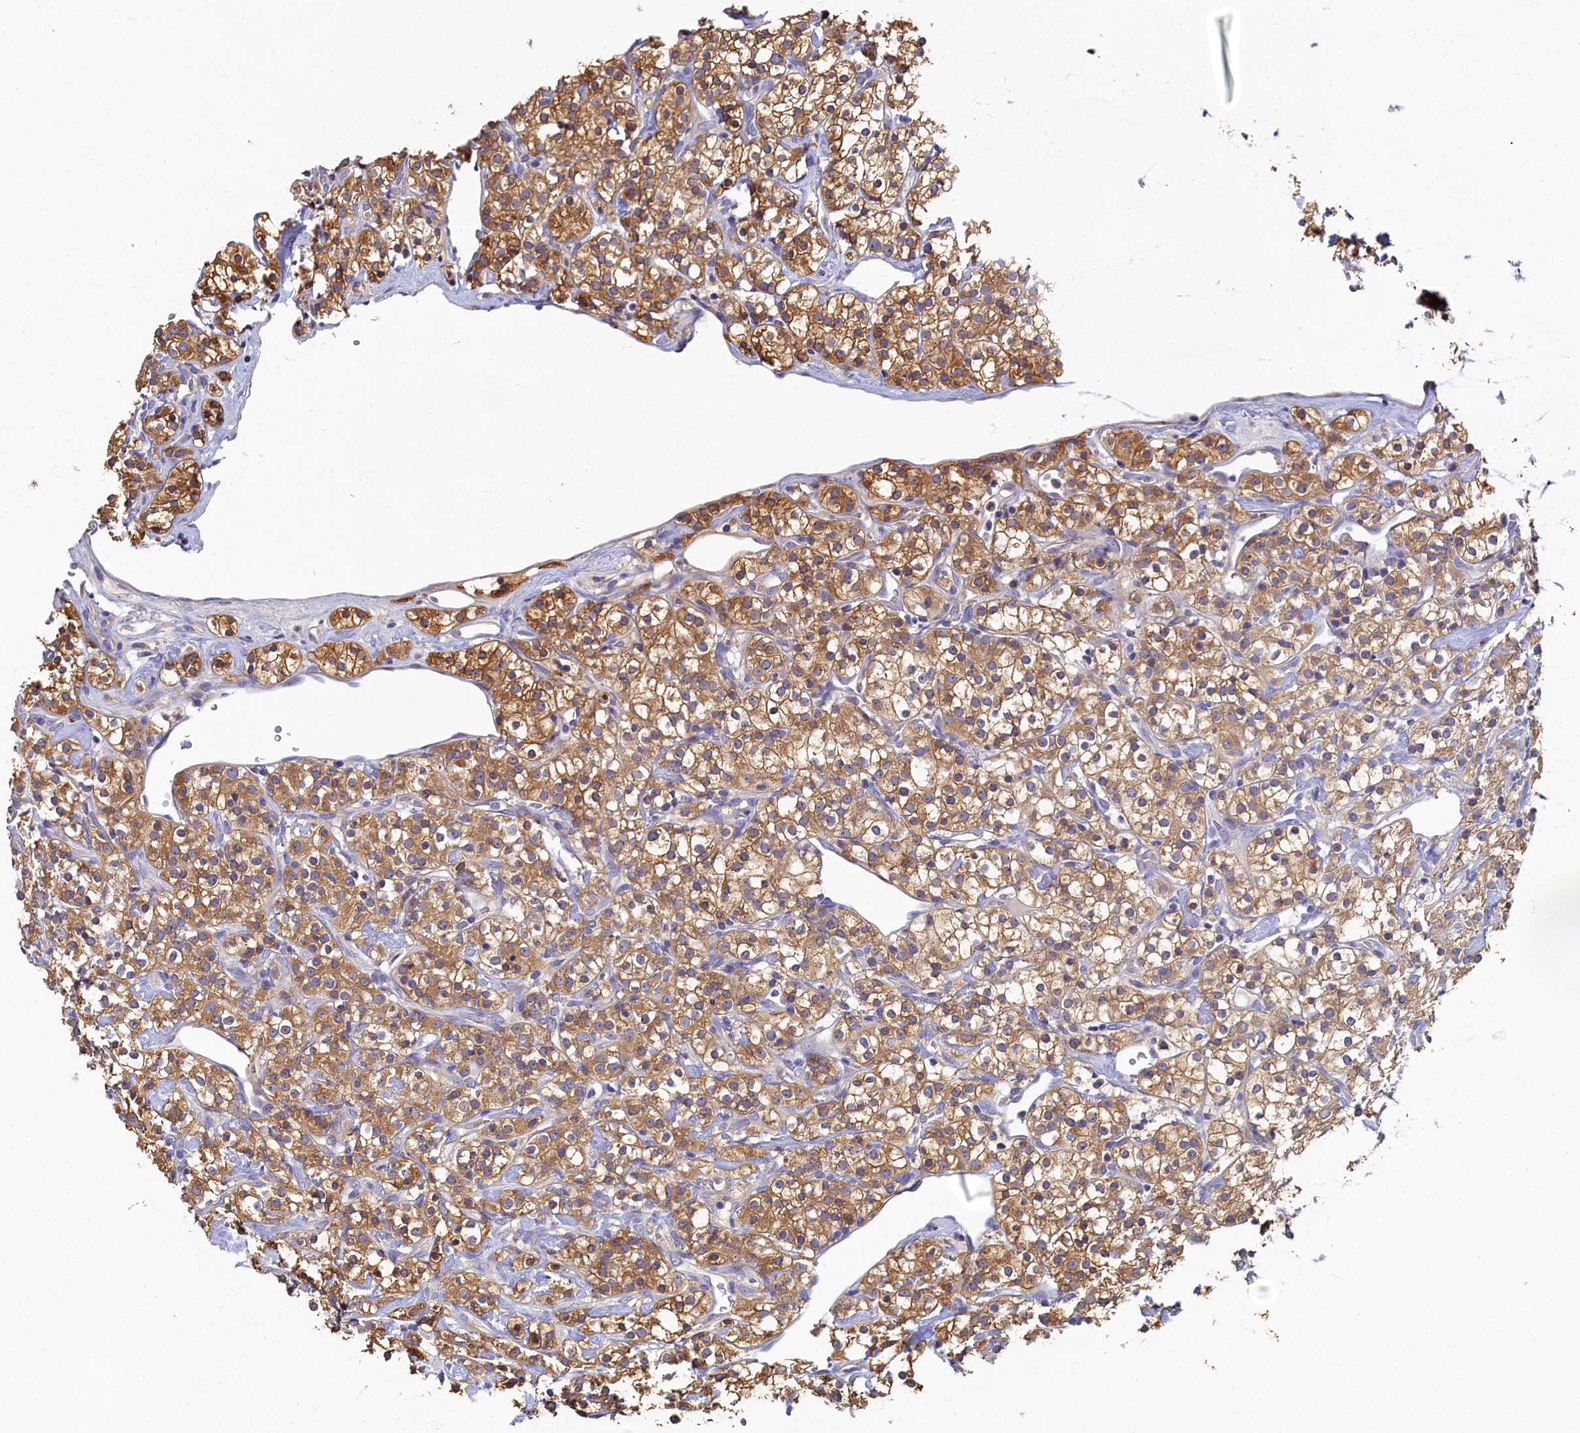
{"staining": {"intensity": "moderate", "quantity": ">75%", "location": "cytoplasmic/membranous"}, "tissue": "renal cancer", "cell_type": "Tumor cells", "image_type": "cancer", "snomed": [{"axis": "morphology", "description": "Adenocarcinoma, NOS"}, {"axis": "topography", "description": "Kidney"}], "caption": "A micrograph showing moderate cytoplasmic/membranous expression in approximately >75% of tumor cells in renal cancer, as visualized by brown immunohistochemical staining.", "gene": "TIMM8B", "patient": {"sex": "male", "age": 77}}